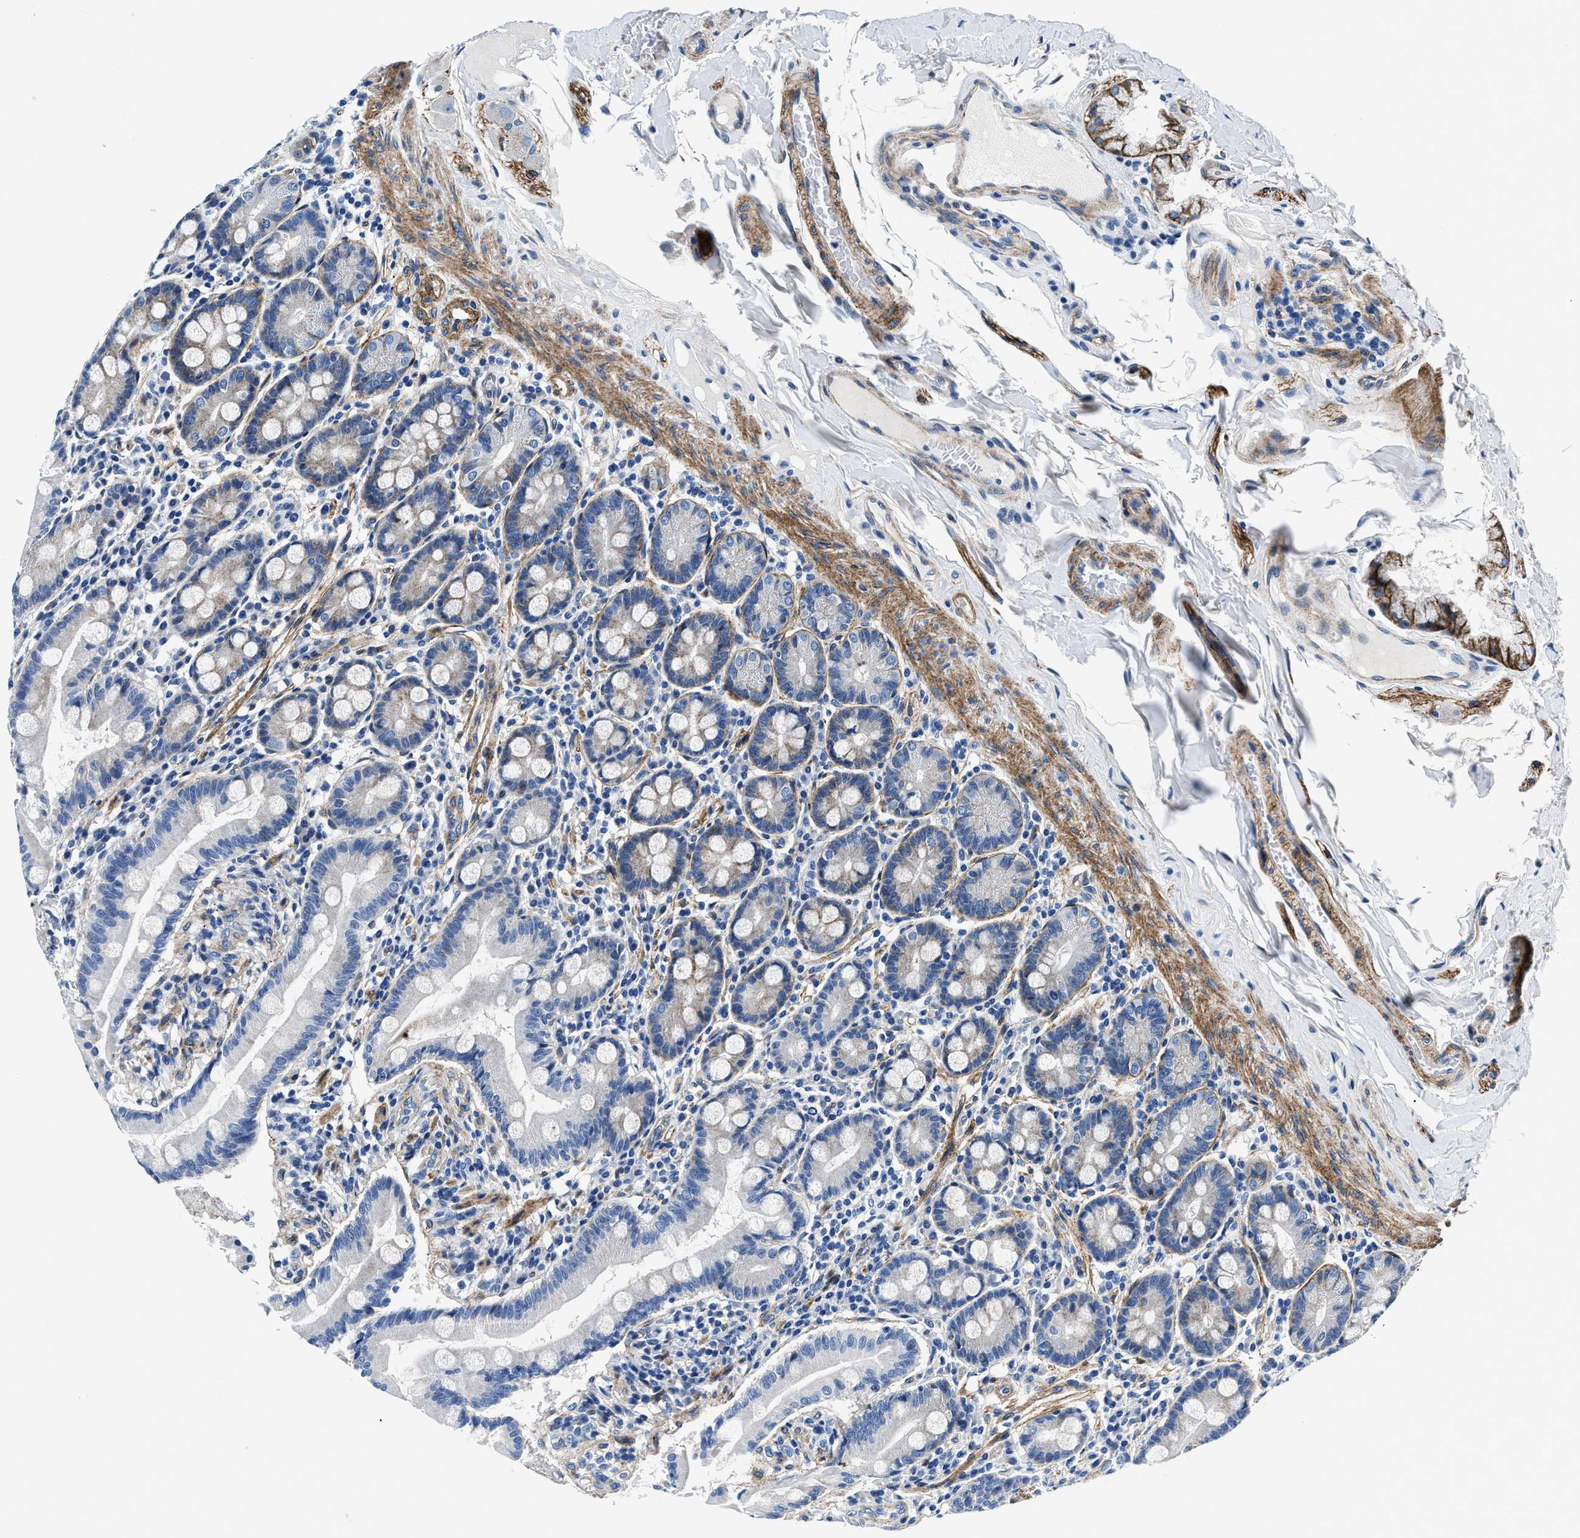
{"staining": {"intensity": "weak", "quantity": "<25%", "location": "cytoplasmic/membranous"}, "tissue": "duodenum", "cell_type": "Glandular cells", "image_type": "normal", "snomed": [{"axis": "morphology", "description": "Normal tissue, NOS"}, {"axis": "topography", "description": "Duodenum"}], "caption": "The histopathology image displays no staining of glandular cells in benign duodenum.", "gene": "DAG1", "patient": {"sex": "male", "age": 50}}